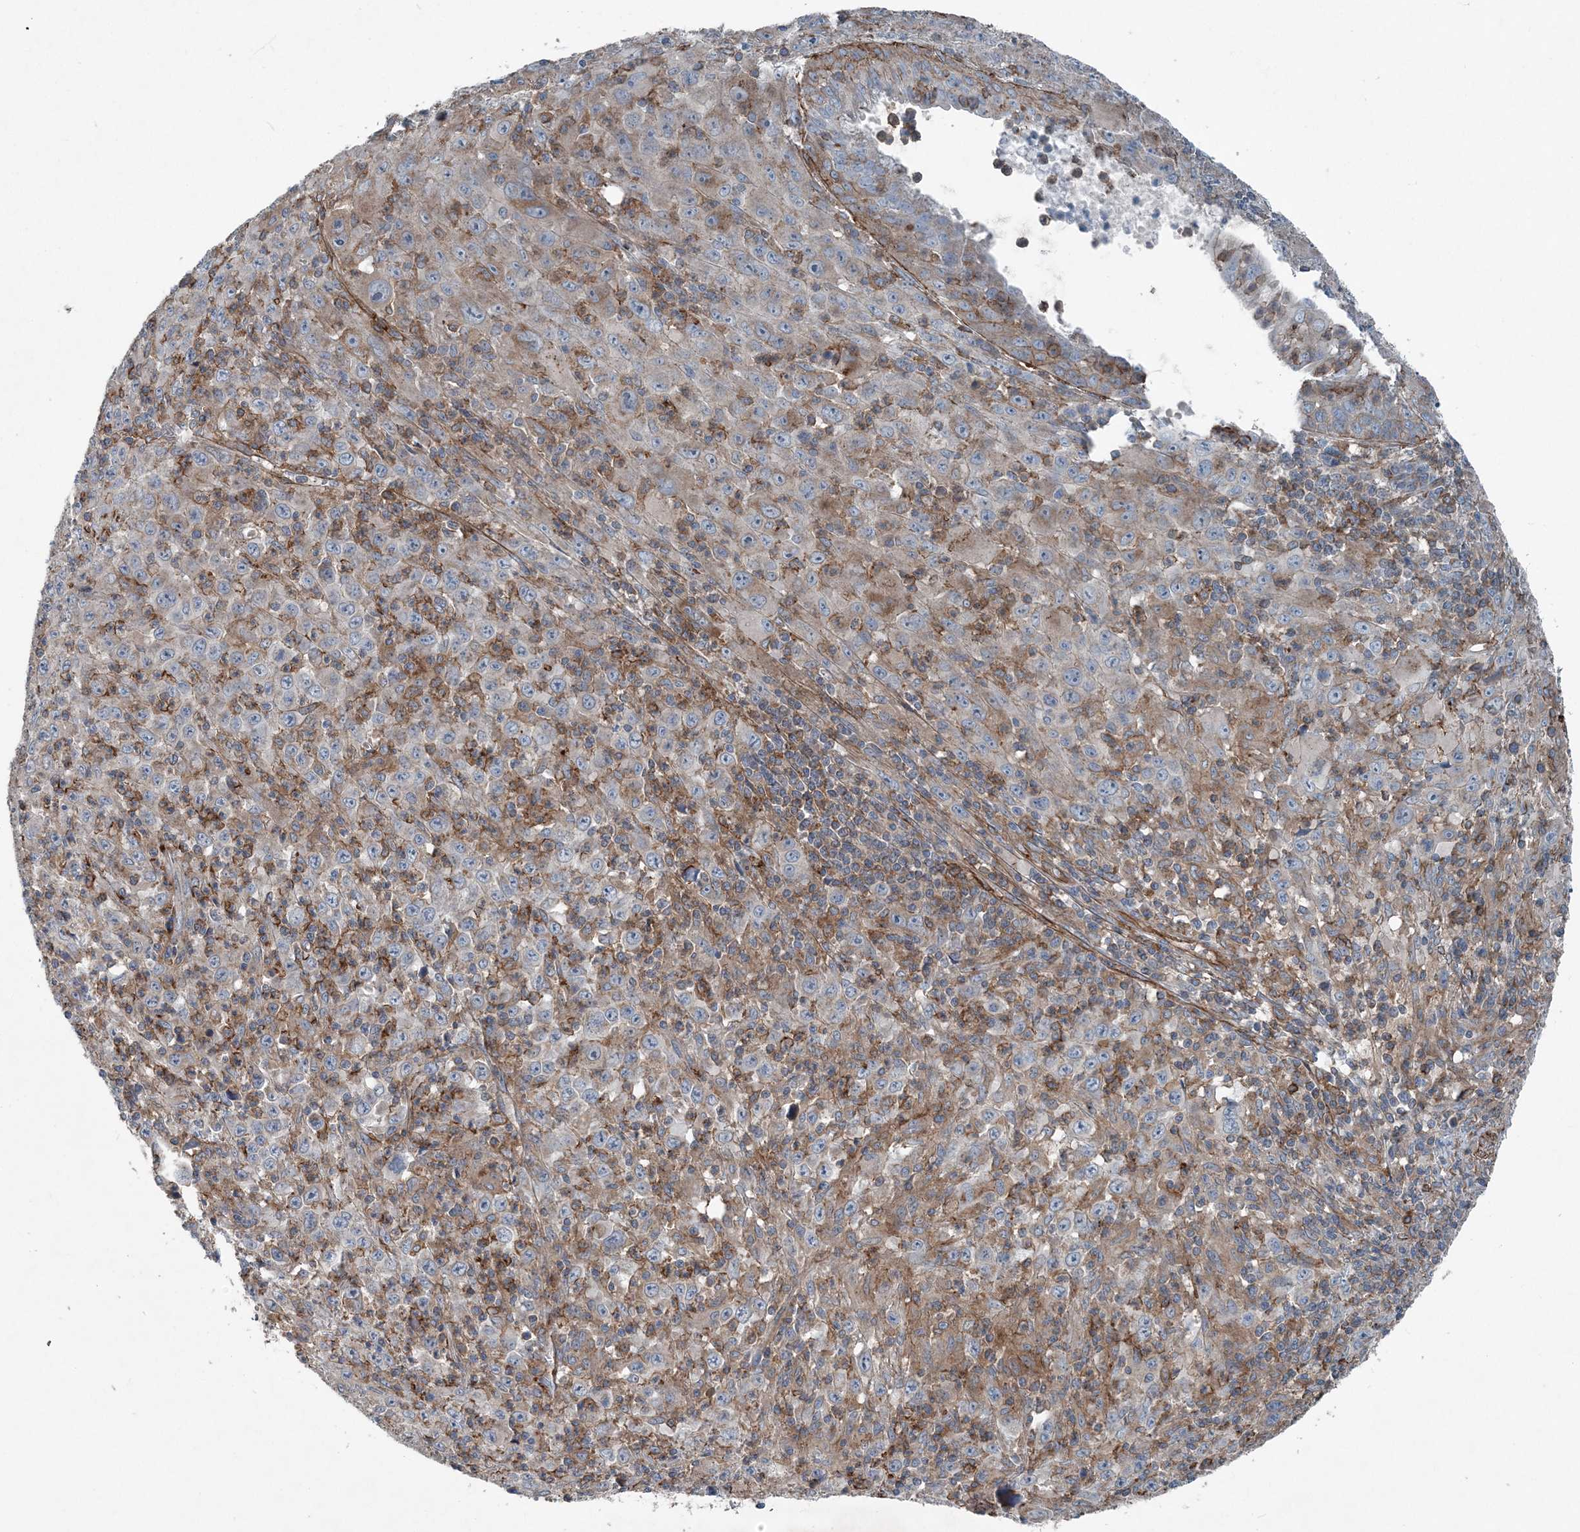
{"staining": {"intensity": "negative", "quantity": "none", "location": "none"}, "tissue": "melanoma", "cell_type": "Tumor cells", "image_type": "cancer", "snomed": [{"axis": "morphology", "description": "Malignant melanoma, Metastatic site"}, {"axis": "topography", "description": "Skin"}], "caption": "Melanoma stained for a protein using immunohistochemistry (IHC) exhibits no expression tumor cells.", "gene": "DGUOK", "patient": {"sex": "female", "age": 56}}